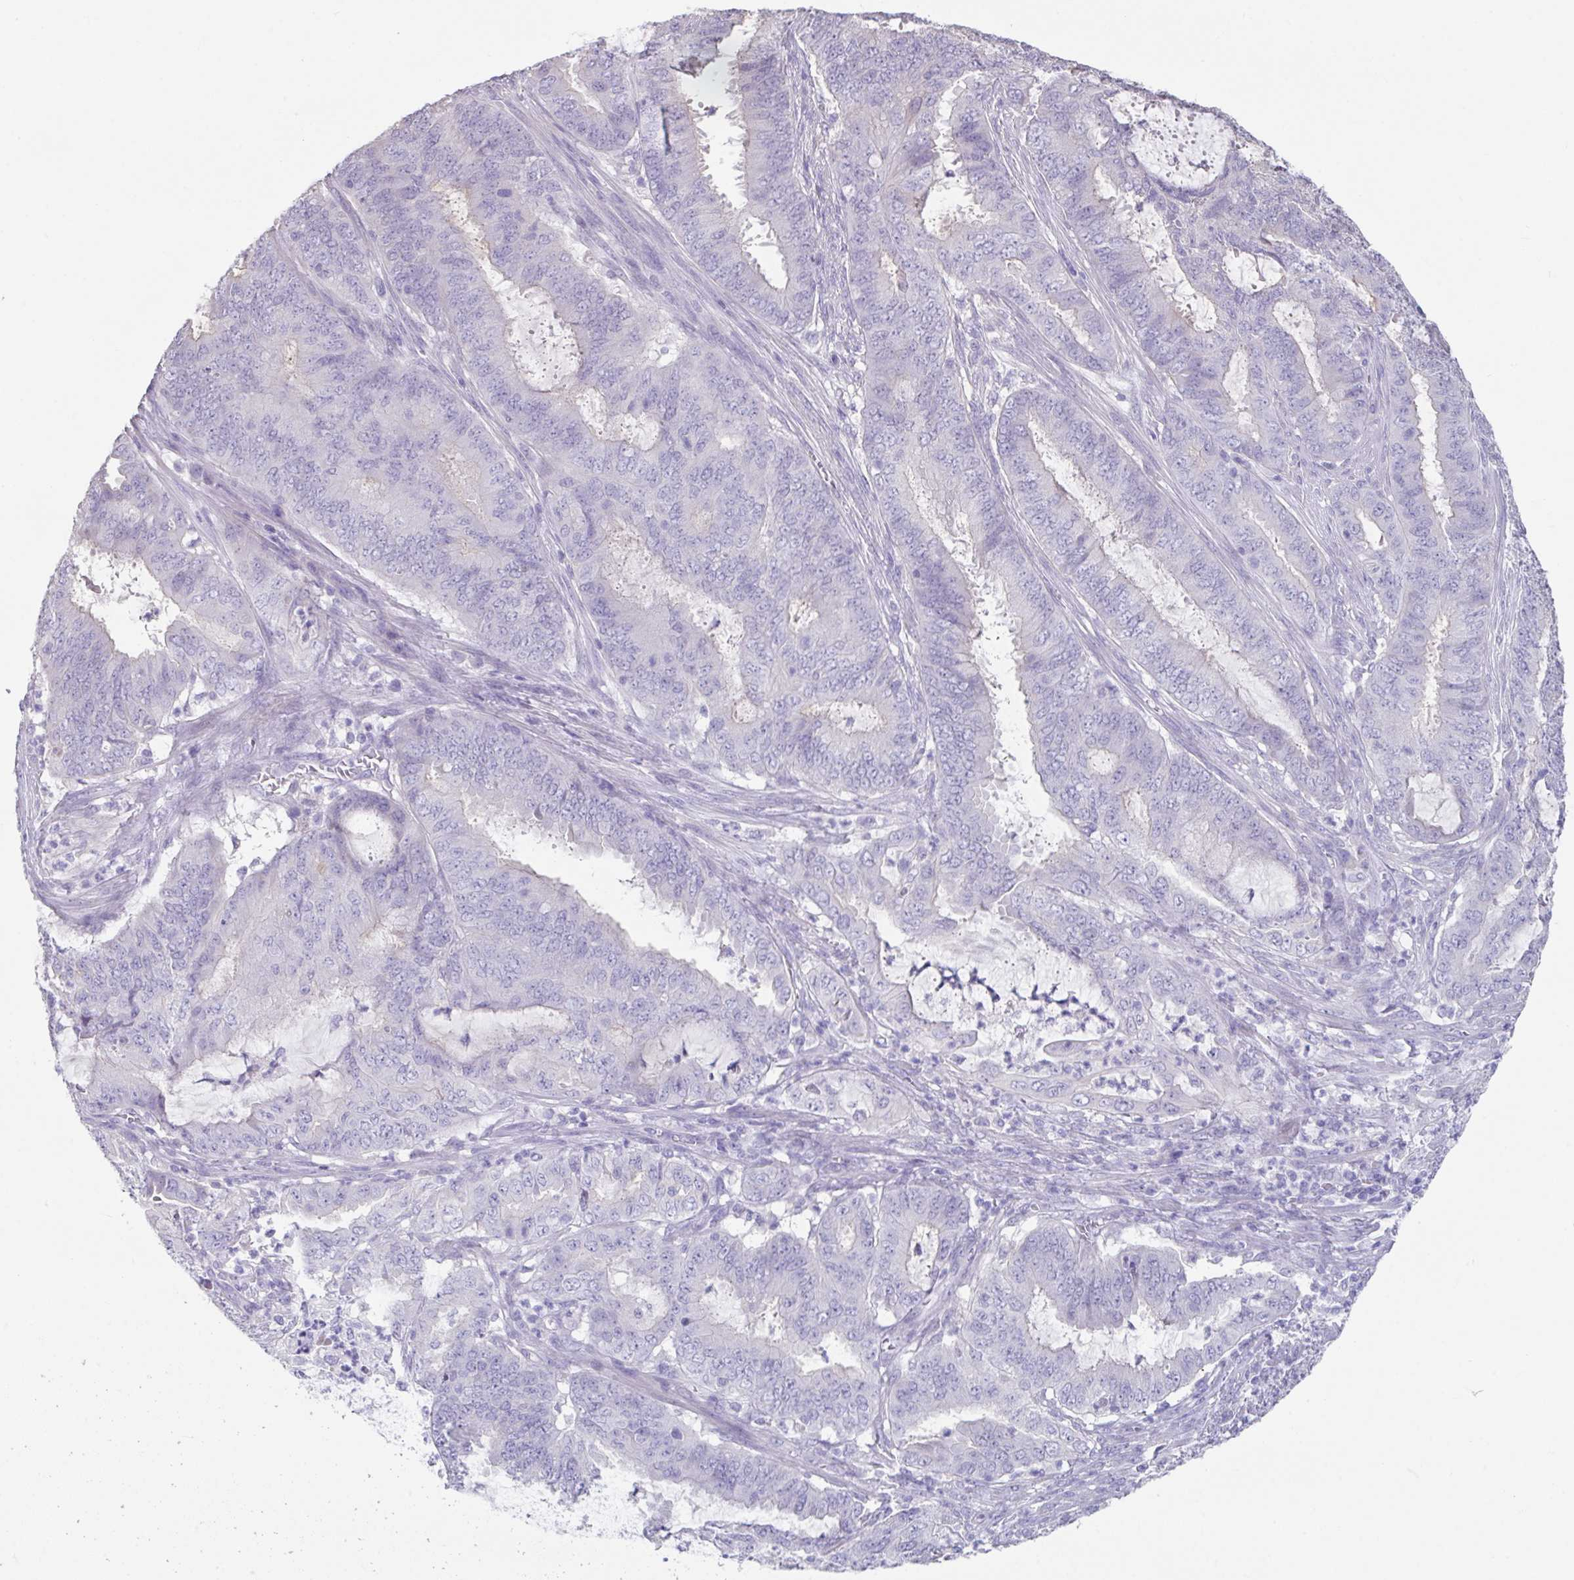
{"staining": {"intensity": "negative", "quantity": "none", "location": "none"}, "tissue": "endometrial cancer", "cell_type": "Tumor cells", "image_type": "cancer", "snomed": [{"axis": "morphology", "description": "Adenocarcinoma, NOS"}, {"axis": "topography", "description": "Endometrium"}], "caption": "IHC micrograph of neoplastic tissue: endometrial cancer stained with DAB displays no significant protein staining in tumor cells.", "gene": "SLC44A4", "patient": {"sex": "female", "age": 51}}